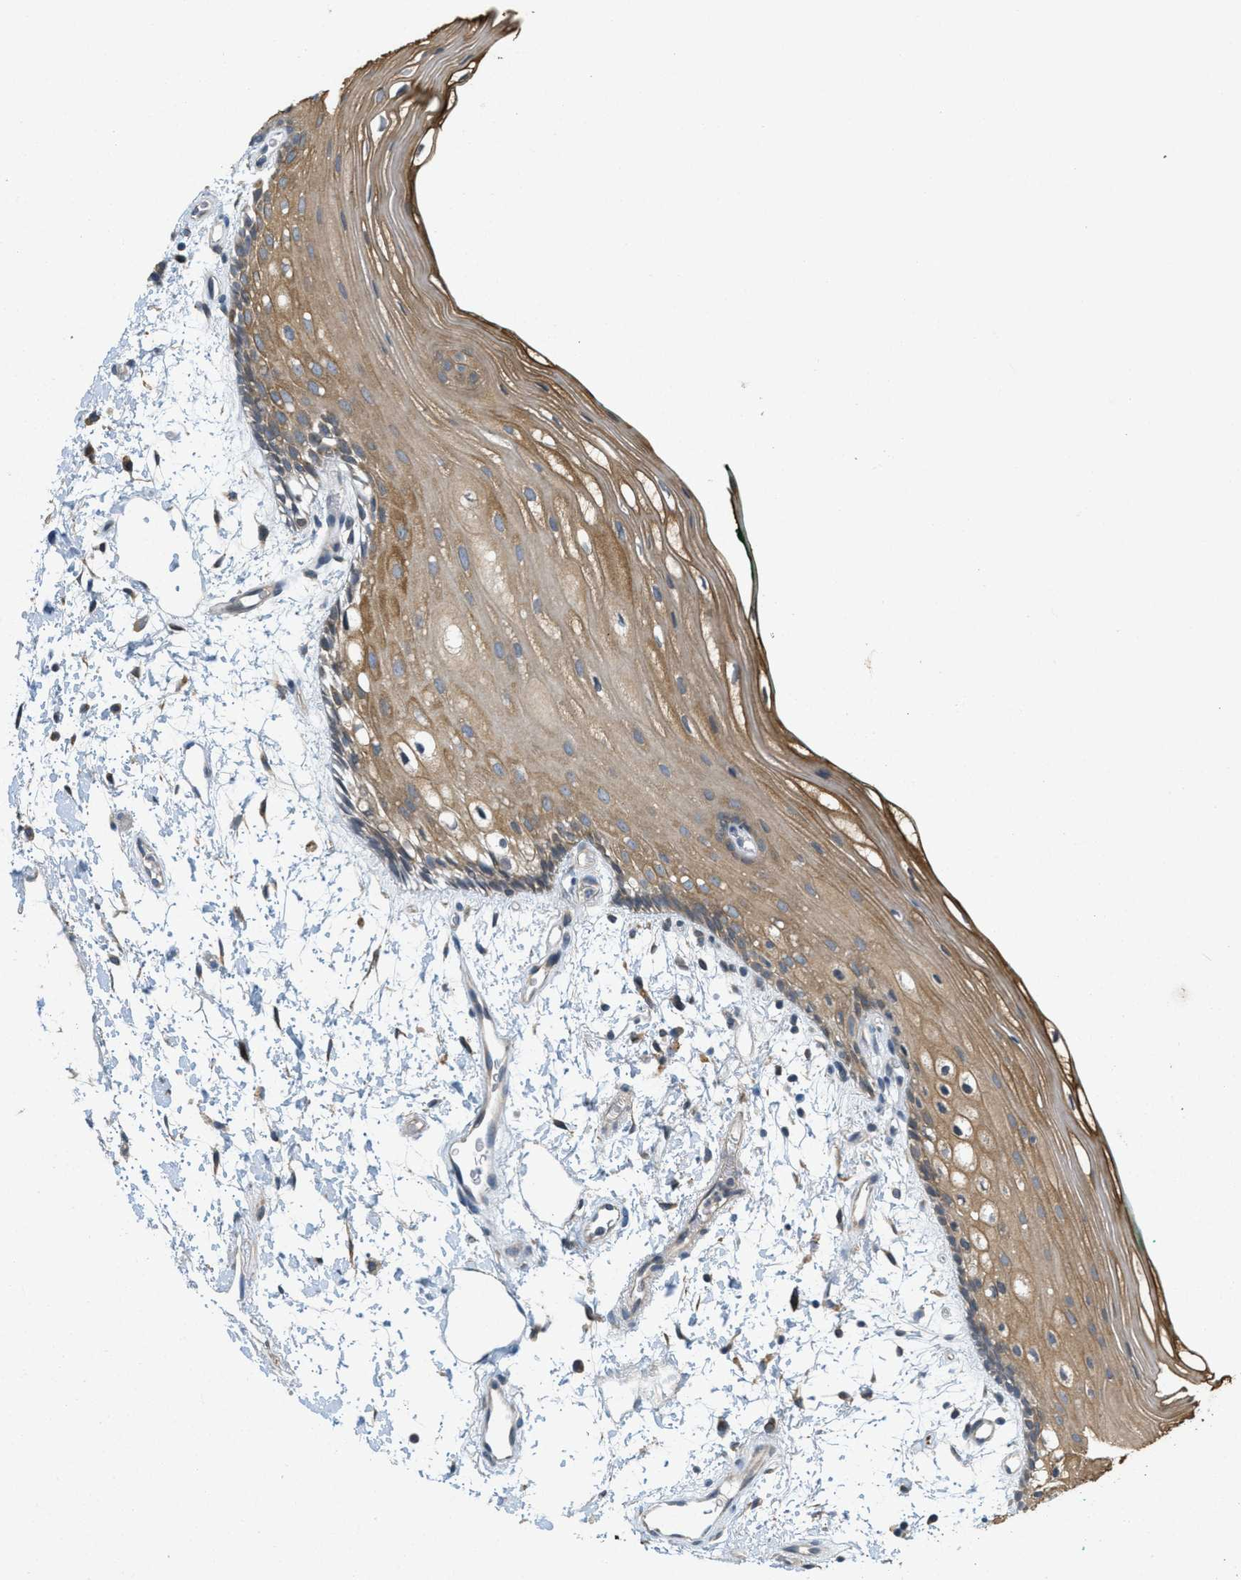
{"staining": {"intensity": "moderate", "quantity": ">75%", "location": "cytoplasmic/membranous"}, "tissue": "oral mucosa", "cell_type": "Squamous epithelial cells", "image_type": "normal", "snomed": [{"axis": "morphology", "description": "Normal tissue, NOS"}, {"axis": "topography", "description": "Skeletal muscle"}, {"axis": "topography", "description": "Oral tissue"}, {"axis": "topography", "description": "Peripheral nerve tissue"}], "caption": "High-magnification brightfield microscopy of unremarkable oral mucosa stained with DAB (brown) and counterstained with hematoxylin (blue). squamous epithelial cells exhibit moderate cytoplasmic/membranous staining is present in about>75% of cells.", "gene": "SIGMAR1", "patient": {"sex": "female", "age": 84}}